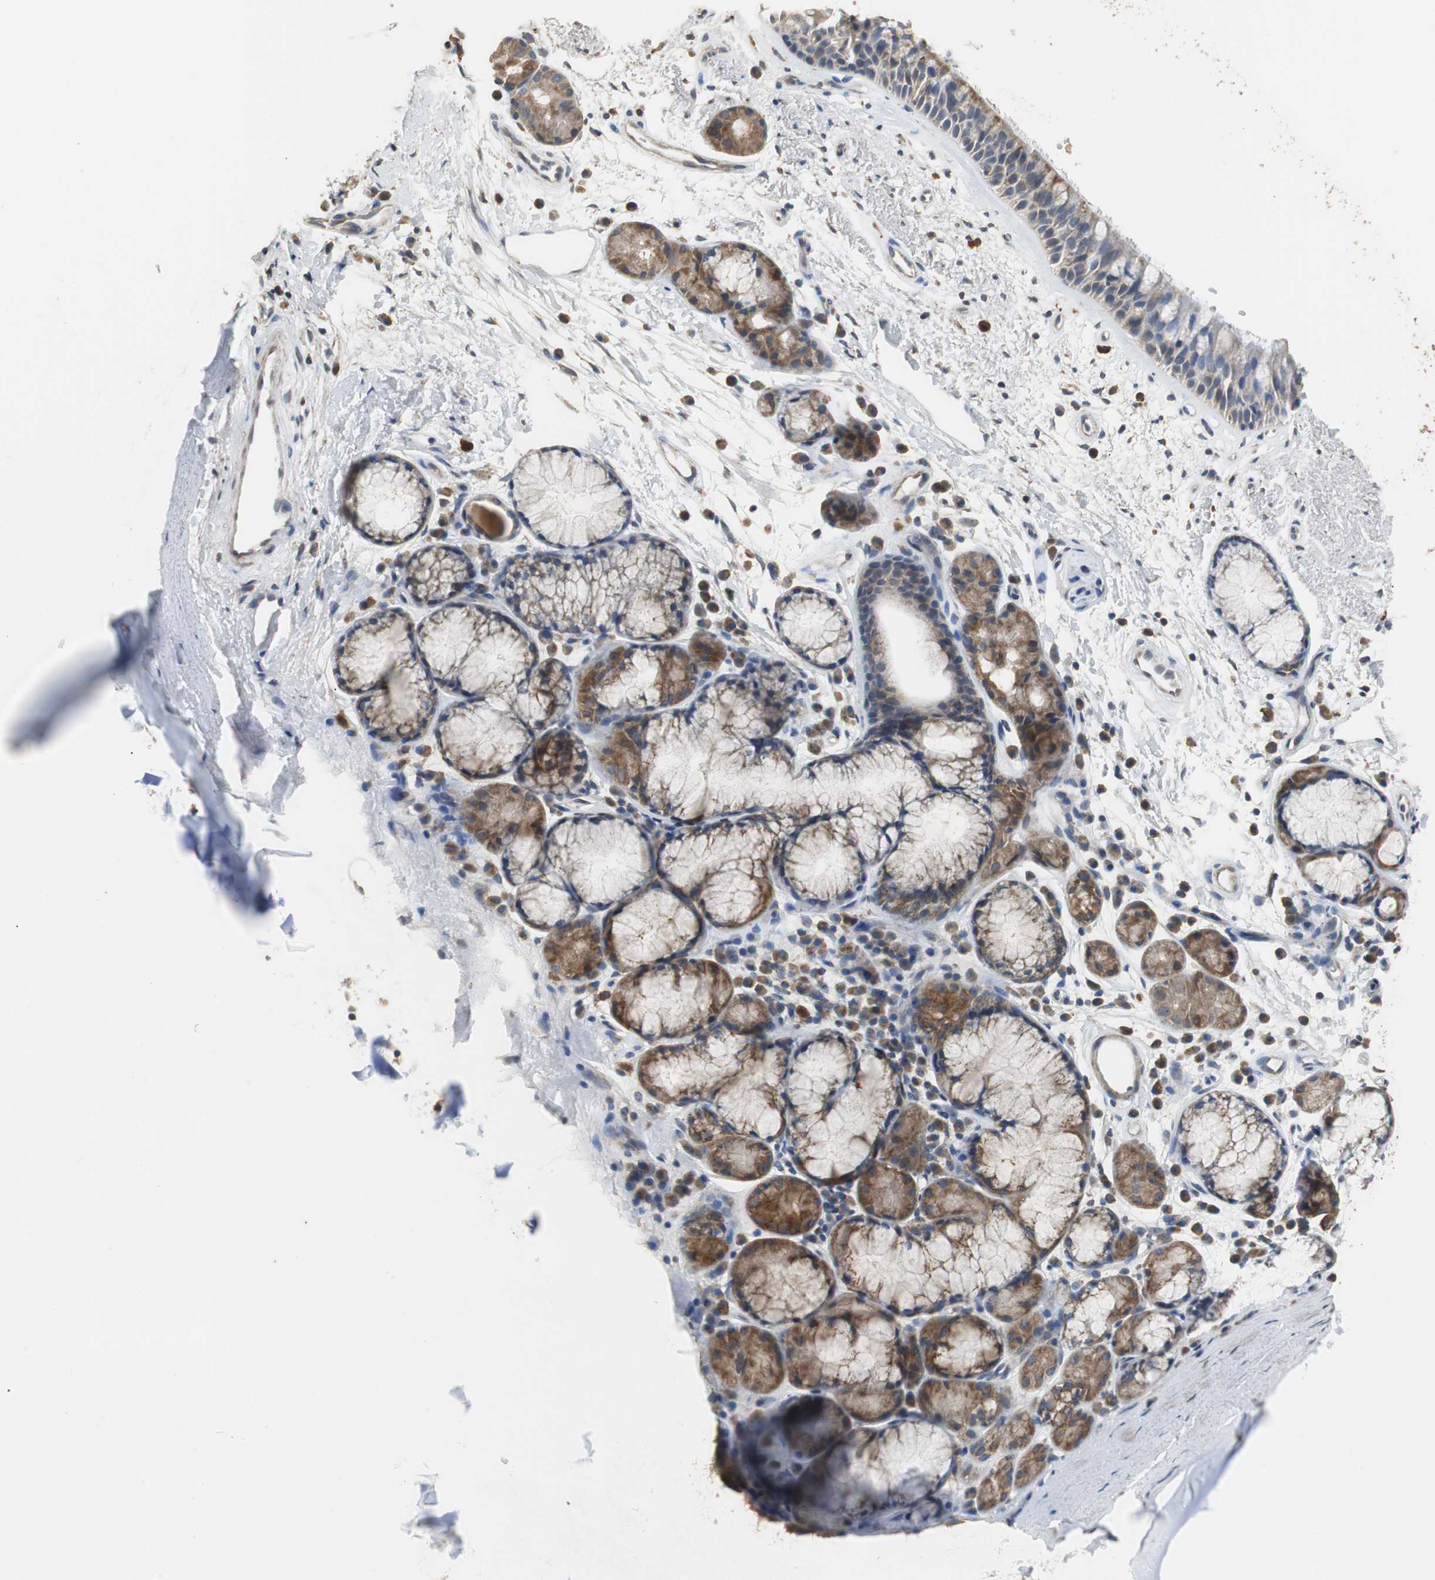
{"staining": {"intensity": "moderate", "quantity": ">75%", "location": "cytoplasmic/membranous"}, "tissue": "bronchus", "cell_type": "Respiratory epithelial cells", "image_type": "normal", "snomed": [{"axis": "morphology", "description": "Normal tissue, NOS"}, {"axis": "topography", "description": "Bronchus"}], "caption": "Approximately >75% of respiratory epithelial cells in unremarkable human bronchus reveal moderate cytoplasmic/membranous protein positivity as visualized by brown immunohistochemical staining.", "gene": "HMGCL", "patient": {"sex": "female", "age": 54}}